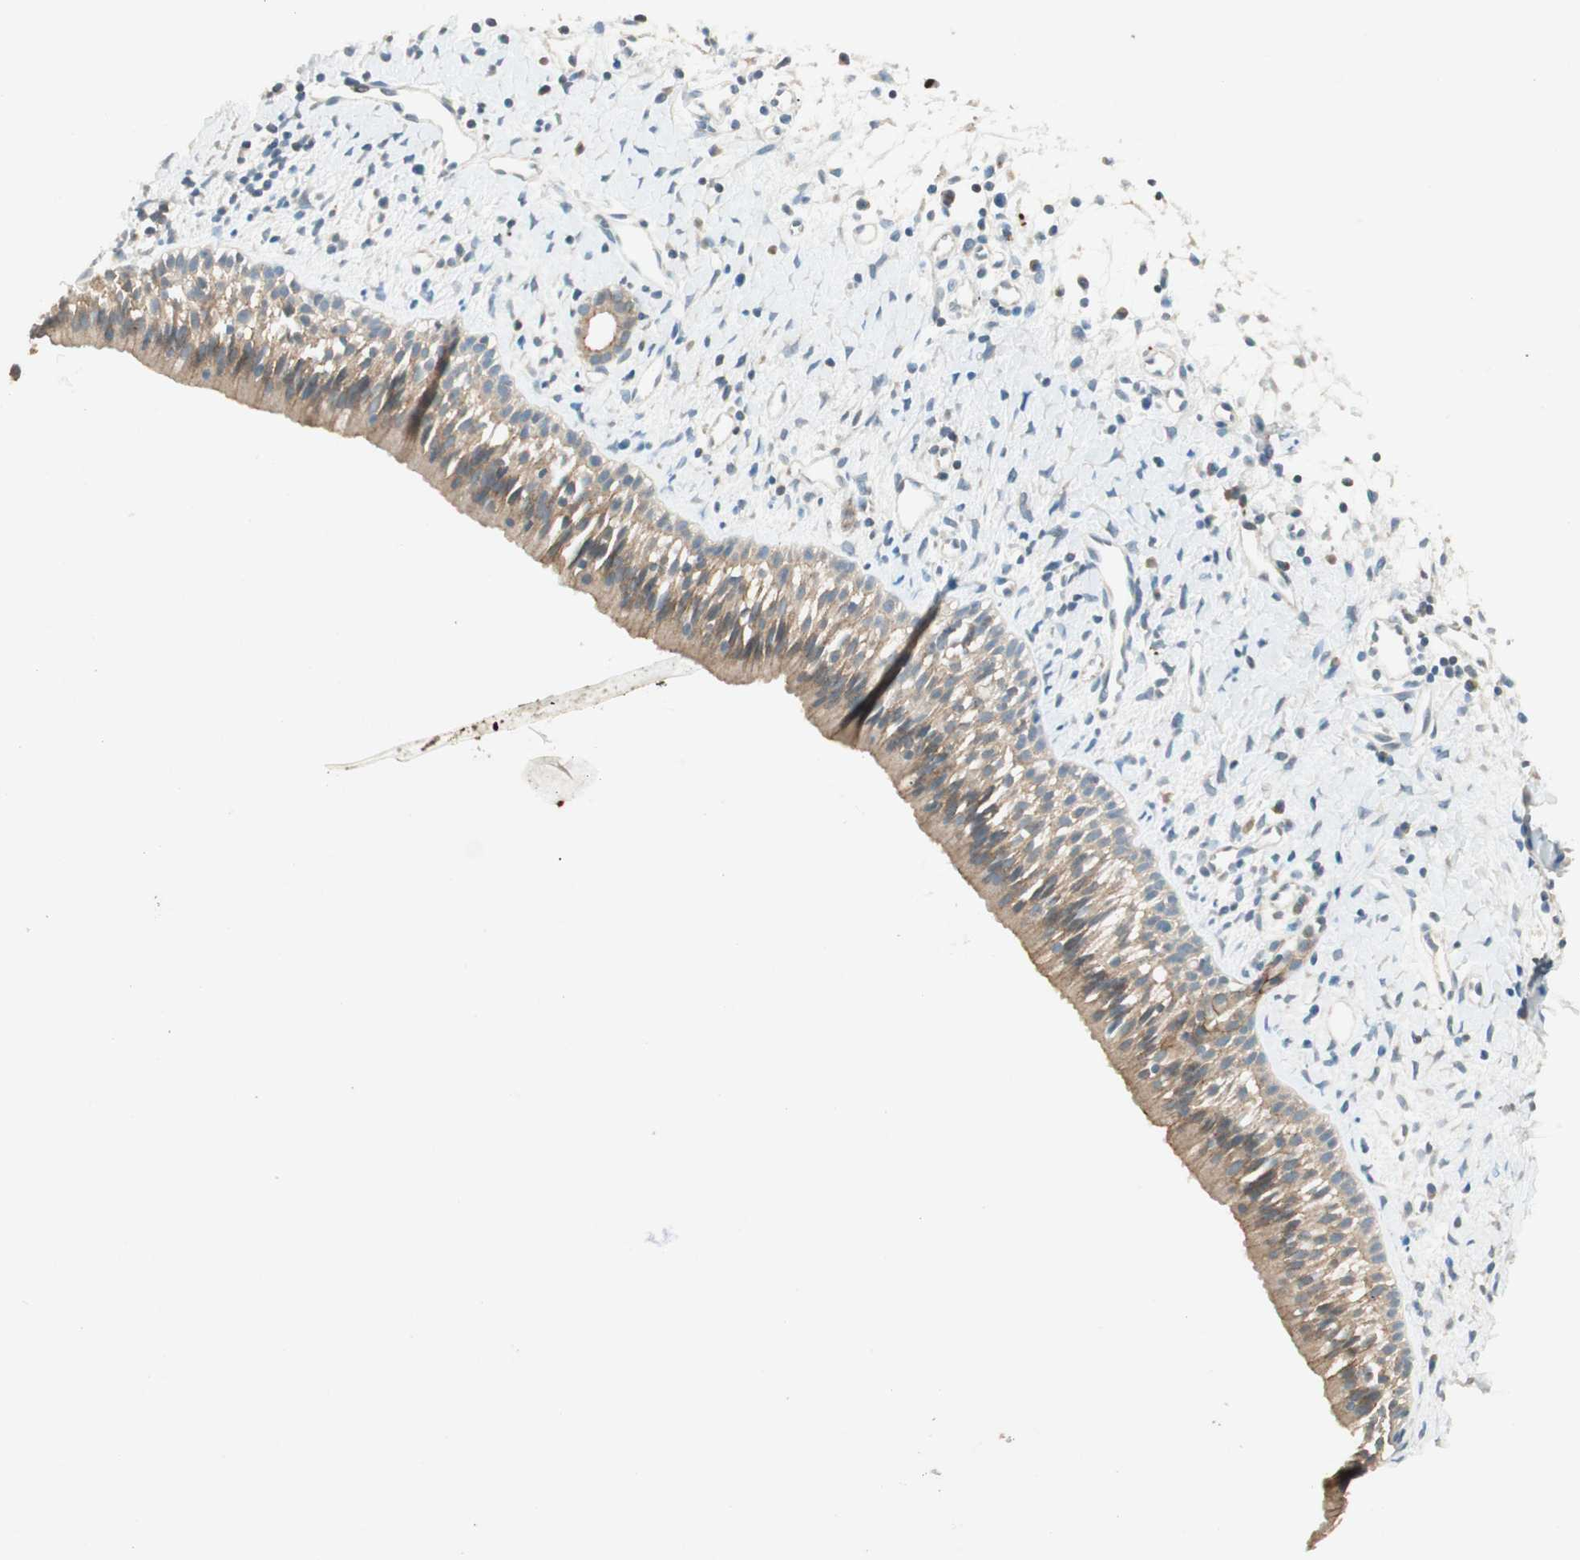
{"staining": {"intensity": "moderate", "quantity": ">75%", "location": "cytoplasmic/membranous"}, "tissue": "nasopharynx", "cell_type": "Respiratory epithelial cells", "image_type": "normal", "snomed": [{"axis": "morphology", "description": "Normal tissue, NOS"}, {"axis": "topography", "description": "Nasopharynx"}], "caption": "Nasopharynx stained with a brown dye displays moderate cytoplasmic/membranous positive expression in approximately >75% of respiratory epithelial cells.", "gene": "NKAIN1", "patient": {"sex": "male", "age": 22}}